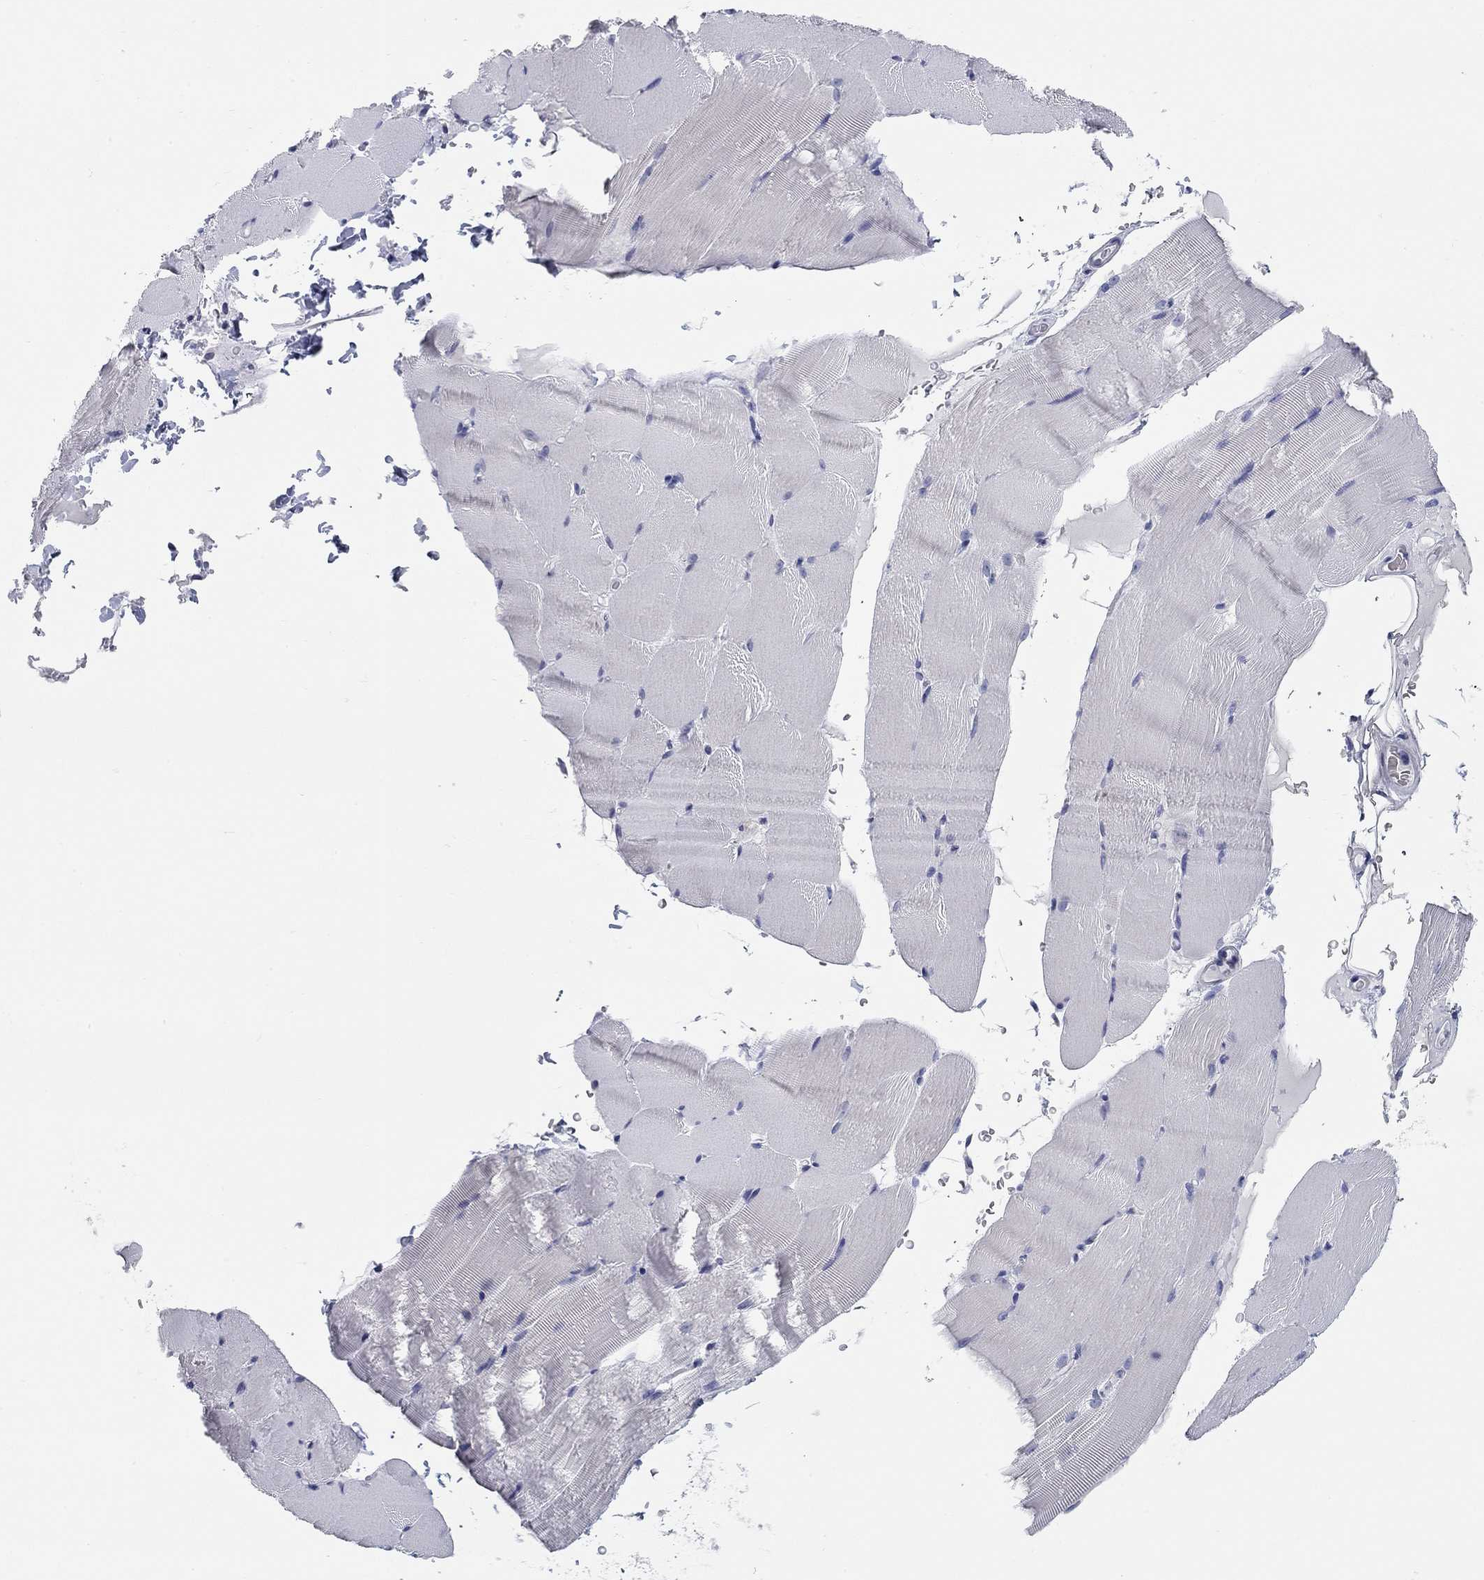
{"staining": {"intensity": "negative", "quantity": "none", "location": "none"}, "tissue": "skeletal muscle", "cell_type": "Myocytes", "image_type": "normal", "snomed": [{"axis": "morphology", "description": "Normal tissue, NOS"}, {"axis": "topography", "description": "Skeletal muscle"}], "caption": "Myocytes are negative for brown protein staining in normal skeletal muscle.", "gene": "WASF3", "patient": {"sex": "female", "age": 37}}